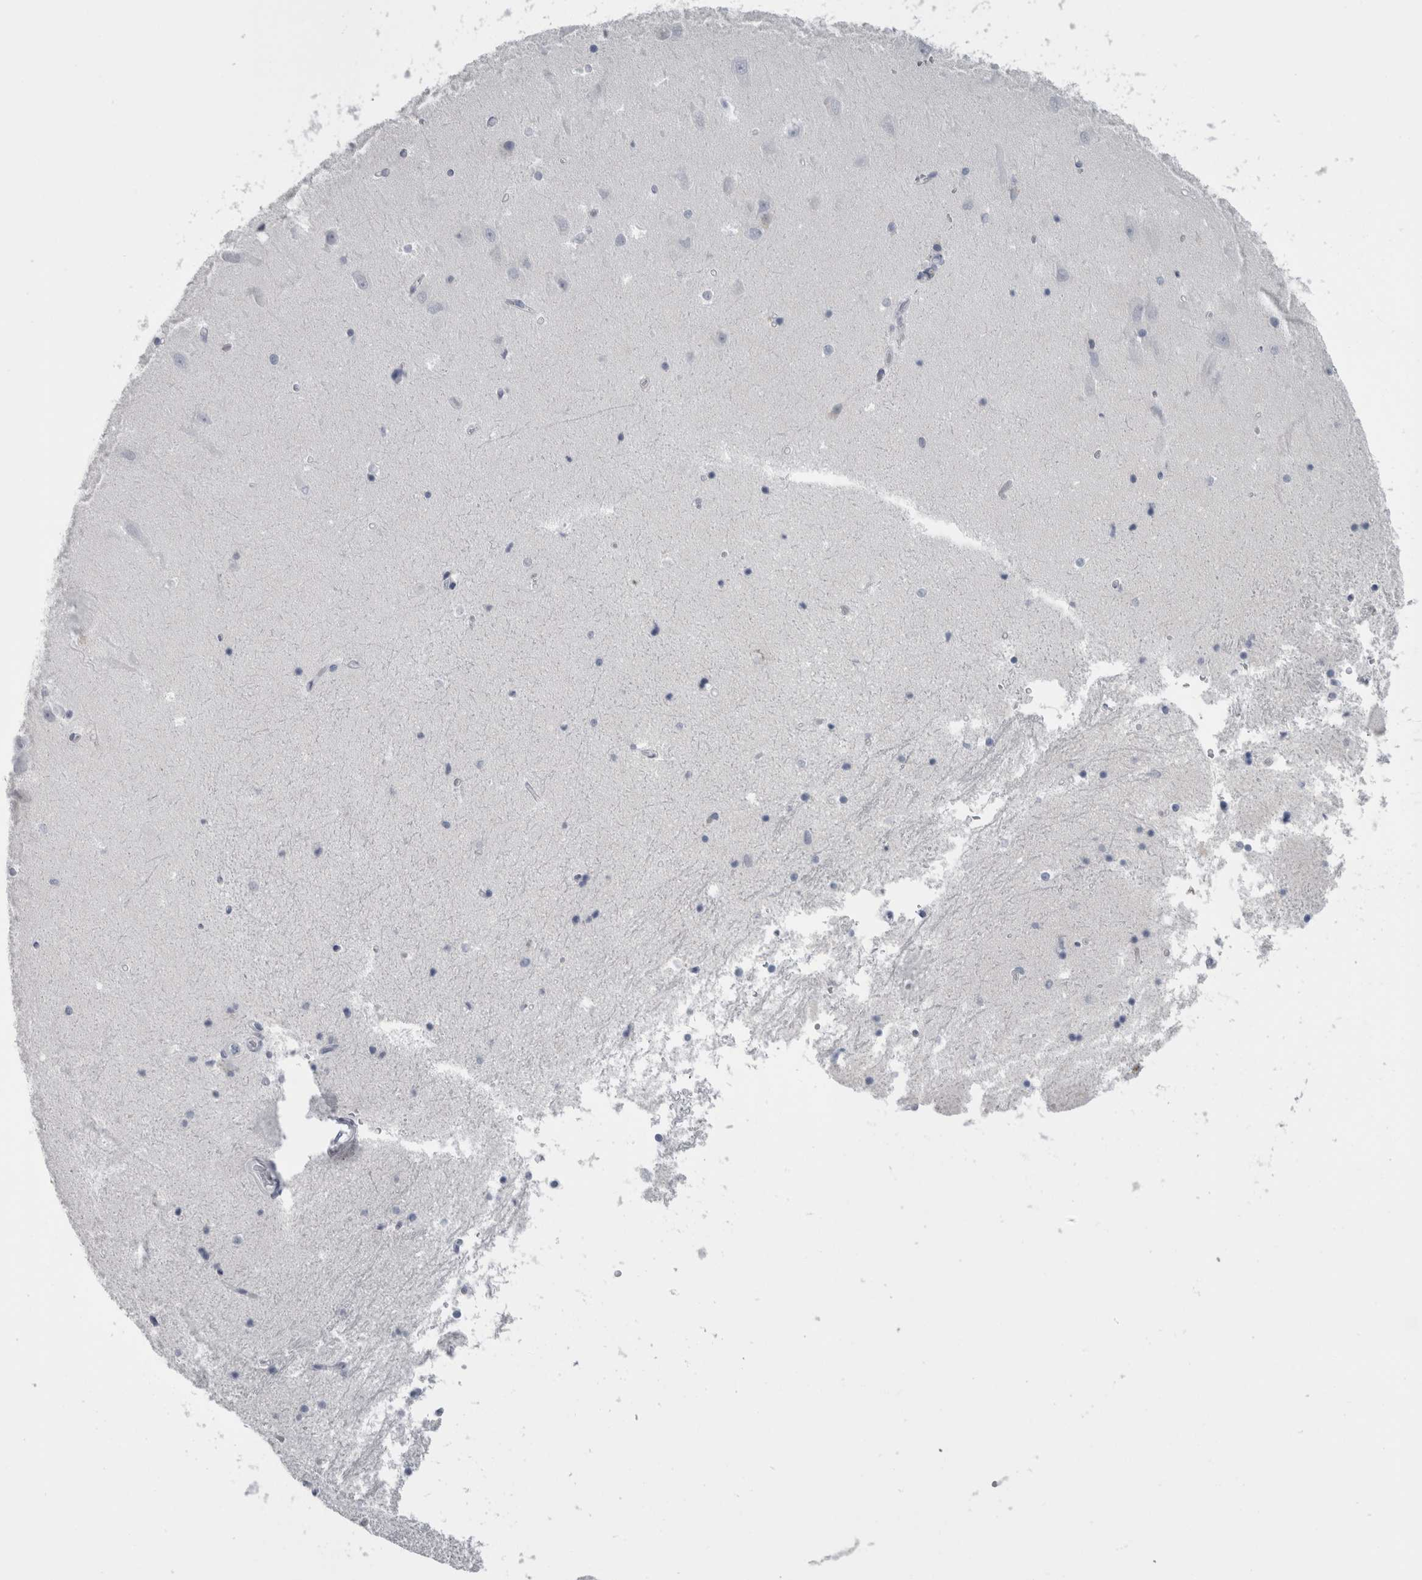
{"staining": {"intensity": "negative", "quantity": "none", "location": "none"}, "tissue": "hippocampus", "cell_type": "Glial cells", "image_type": "normal", "snomed": [{"axis": "morphology", "description": "Normal tissue, NOS"}, {"axis": "topography", "description": "Hippocampus"}], "caption": "Immunohistochemistry histopathology image of unremarkable hippocampus stained for a protein (brown), which shows no staining in glial cells. Nuclei are stained in blue.", "gene": "MSMB", "patient": {"sex": "male", "age": 45}}